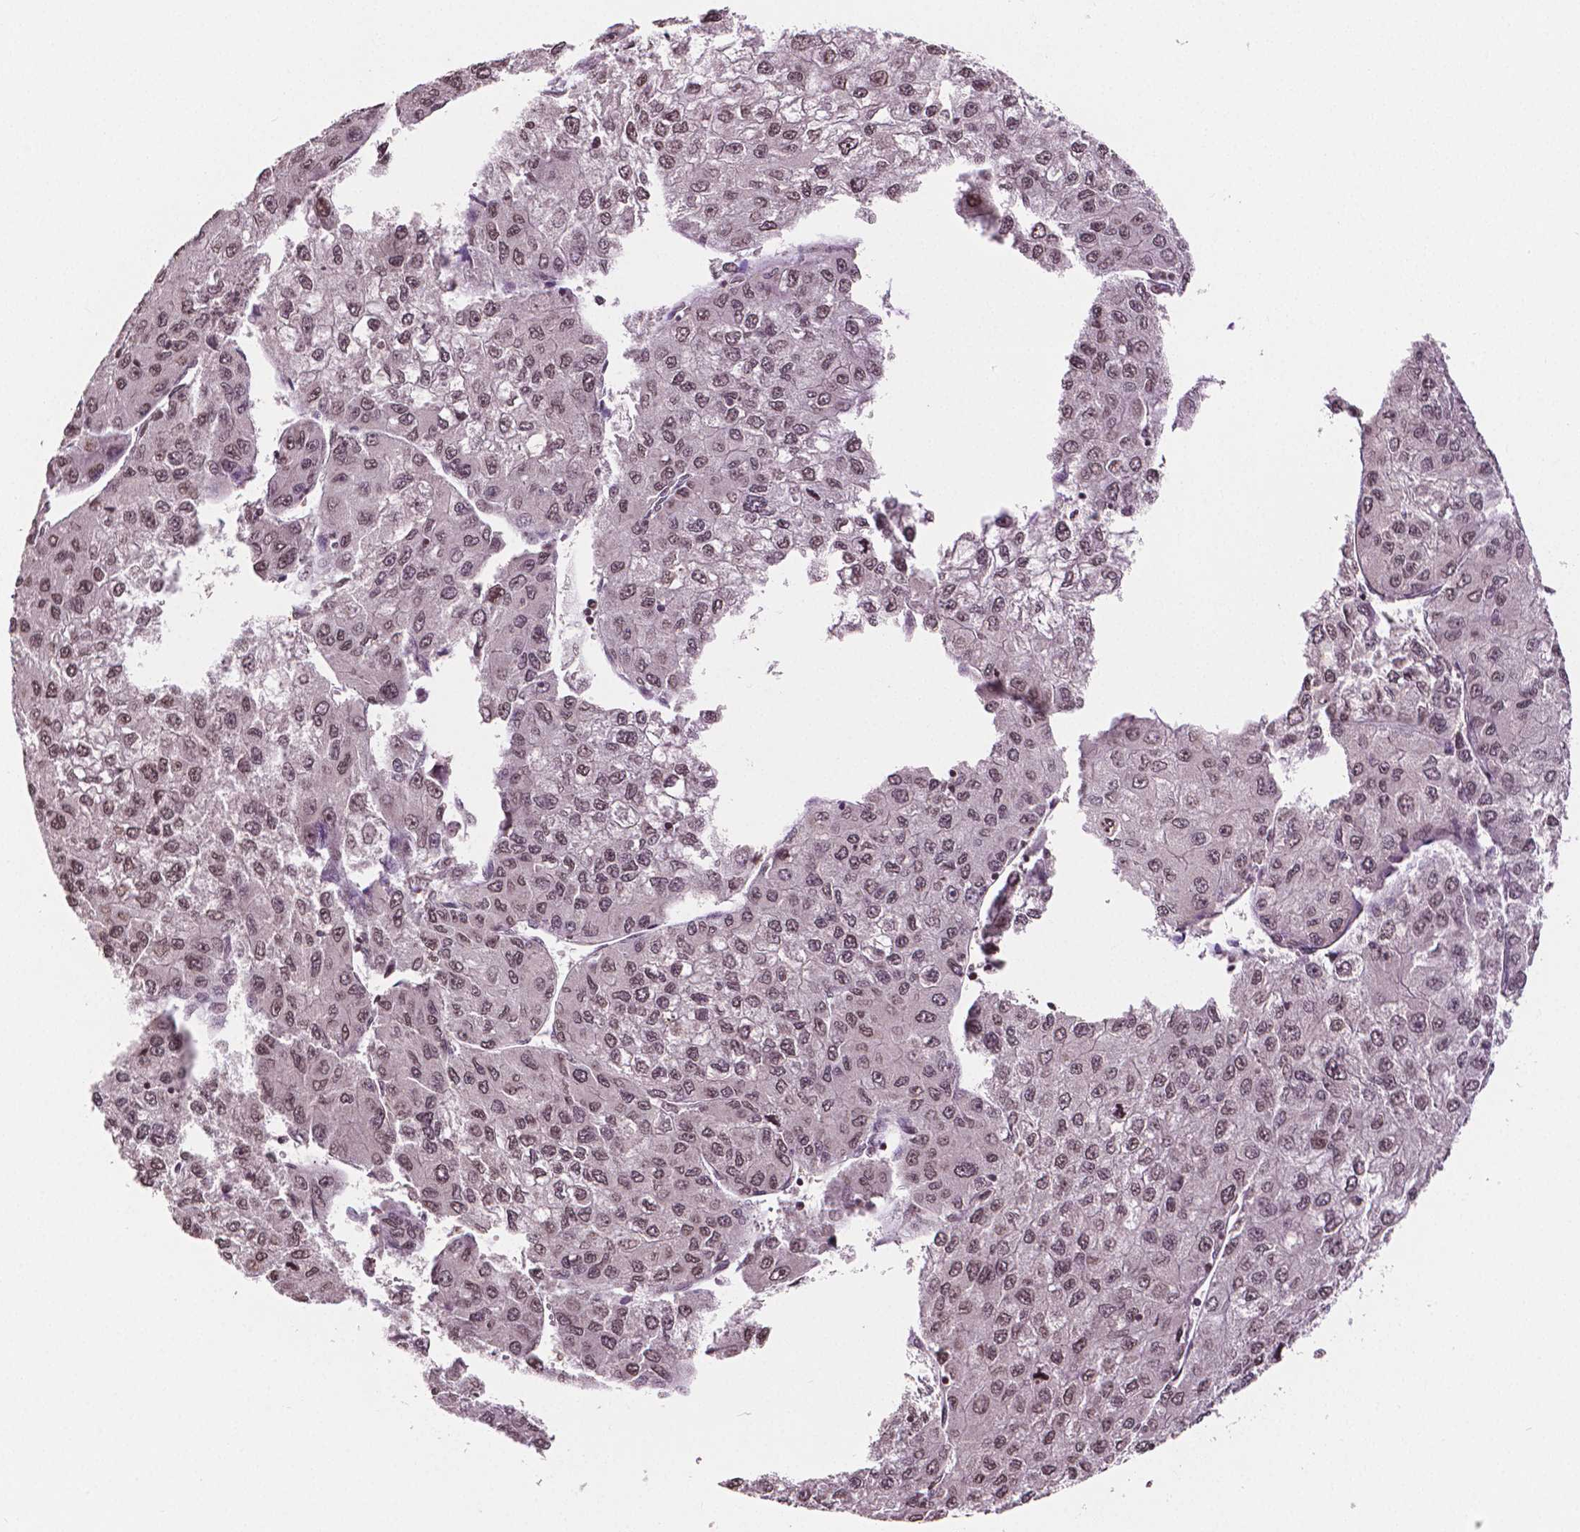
{"staining": {"intensity": "moderate", "quantity": ">75%", "location": "nuclear"}, "tissue": "liver cancer", "cell_type": "Tumor cells", "image_type": "cancer", "snomed": [{"axis": "morphology", "description": "Carcinoma, Hepatocellular, NOS"}, {"axis": "topography", "description": "Liver"}], "caption": "Moderate nuclear expression is present in approximately >75% of tumor cells in liver hepatocellular carcinoma.", "gene": "DEK", "patient": {"sex": "female", "age": 66}}